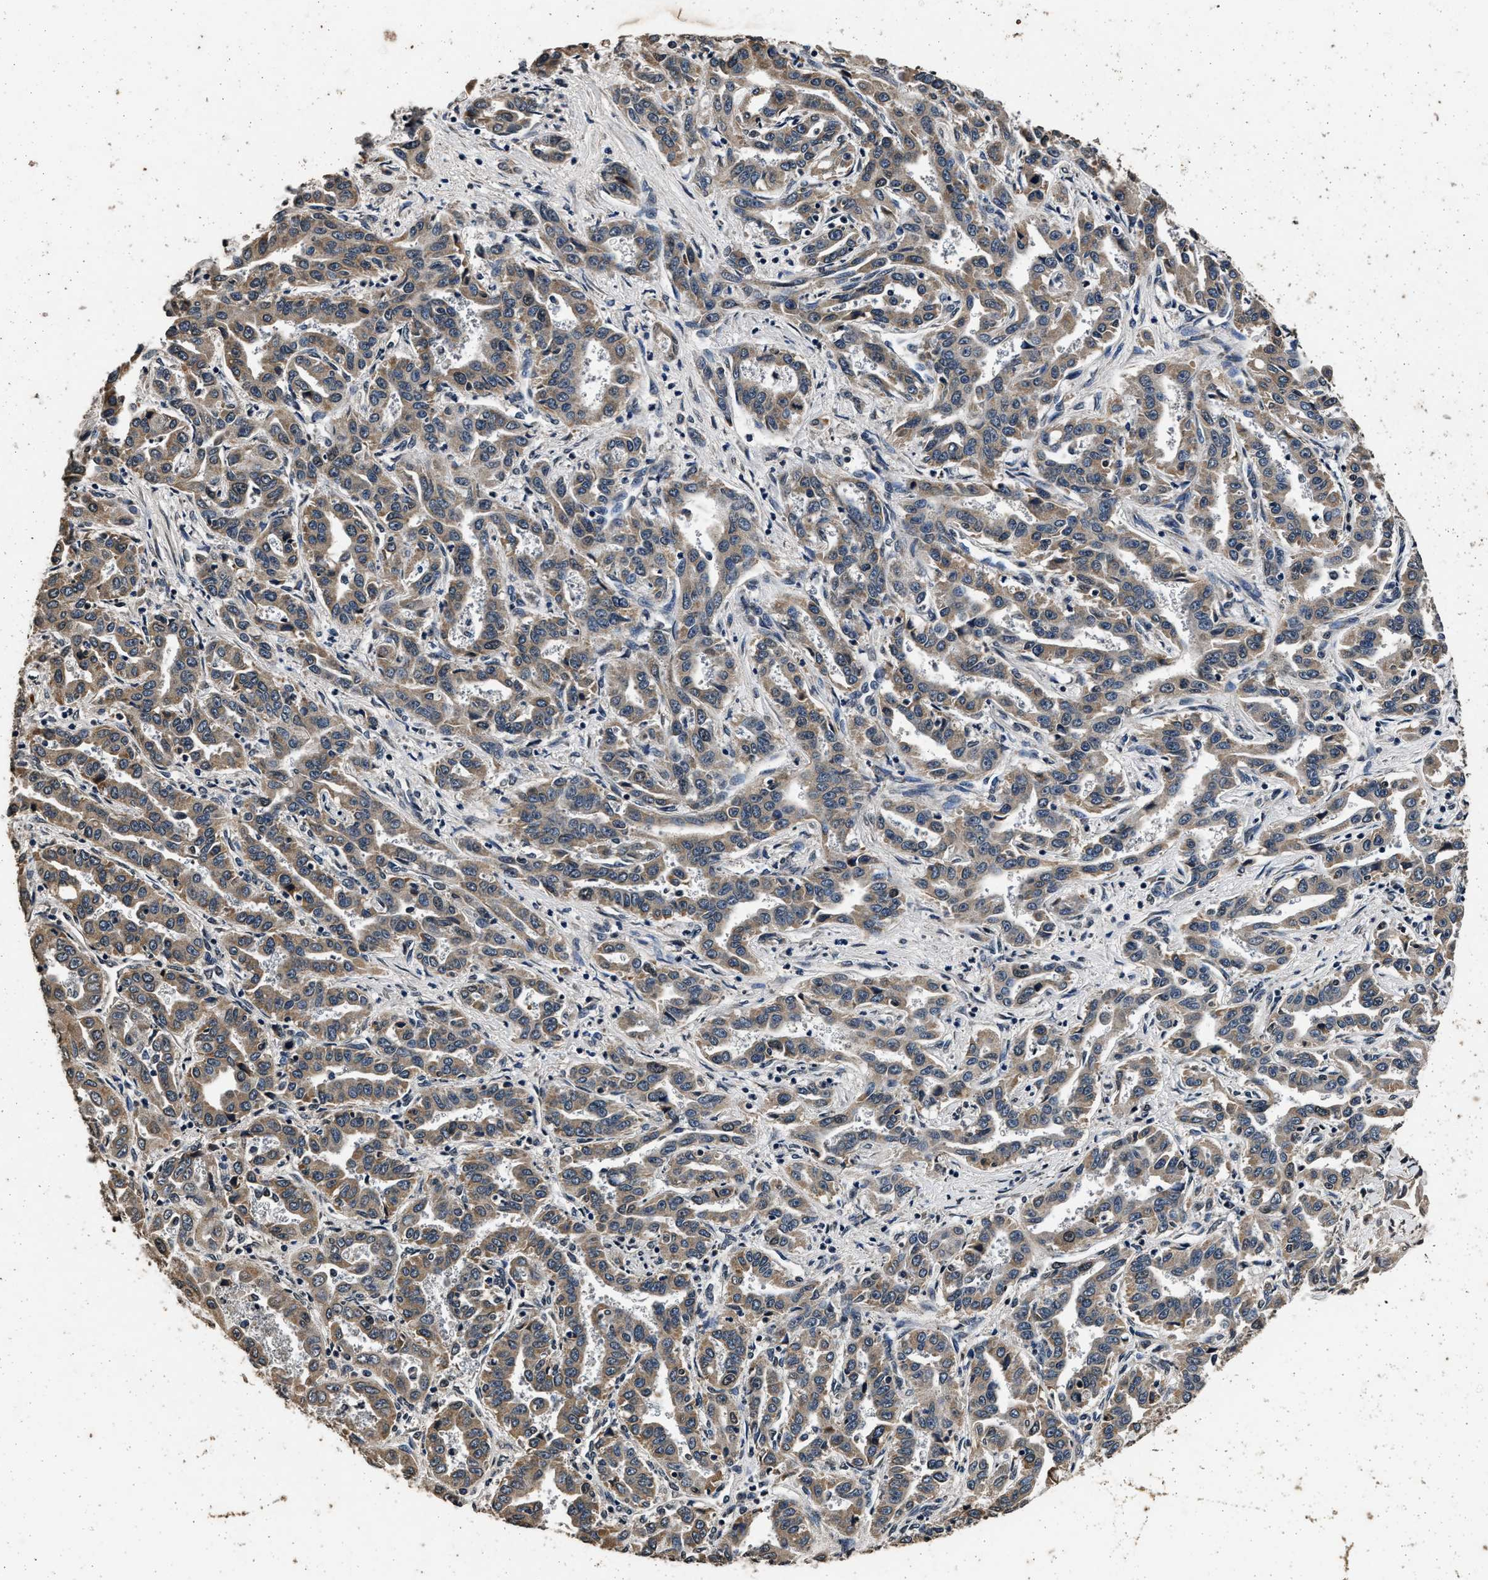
{"staining": {"intensity": "moderate", "quantity": ">75%", "location": "cytoplasmic/membranous"}, "tissue": "liver cancer", "cell_type": "Tumor cells", "image_type": "cancer", "snomed": [{"axis": "morphology", "description": "Cholangiocarcinoma"}, {"axis": "topography", "description": "Liver"}], "caption": "DAB (3,3'-diaminobenzidine) immunohistochemical staining of human cholangiocarcinoma (liver) exhibits moderate cytoplasmic/membranous protein staining in about >75% of tumor cells.", "gene": "CSTF1", "patient": {"sex": "male", "age": 59}}